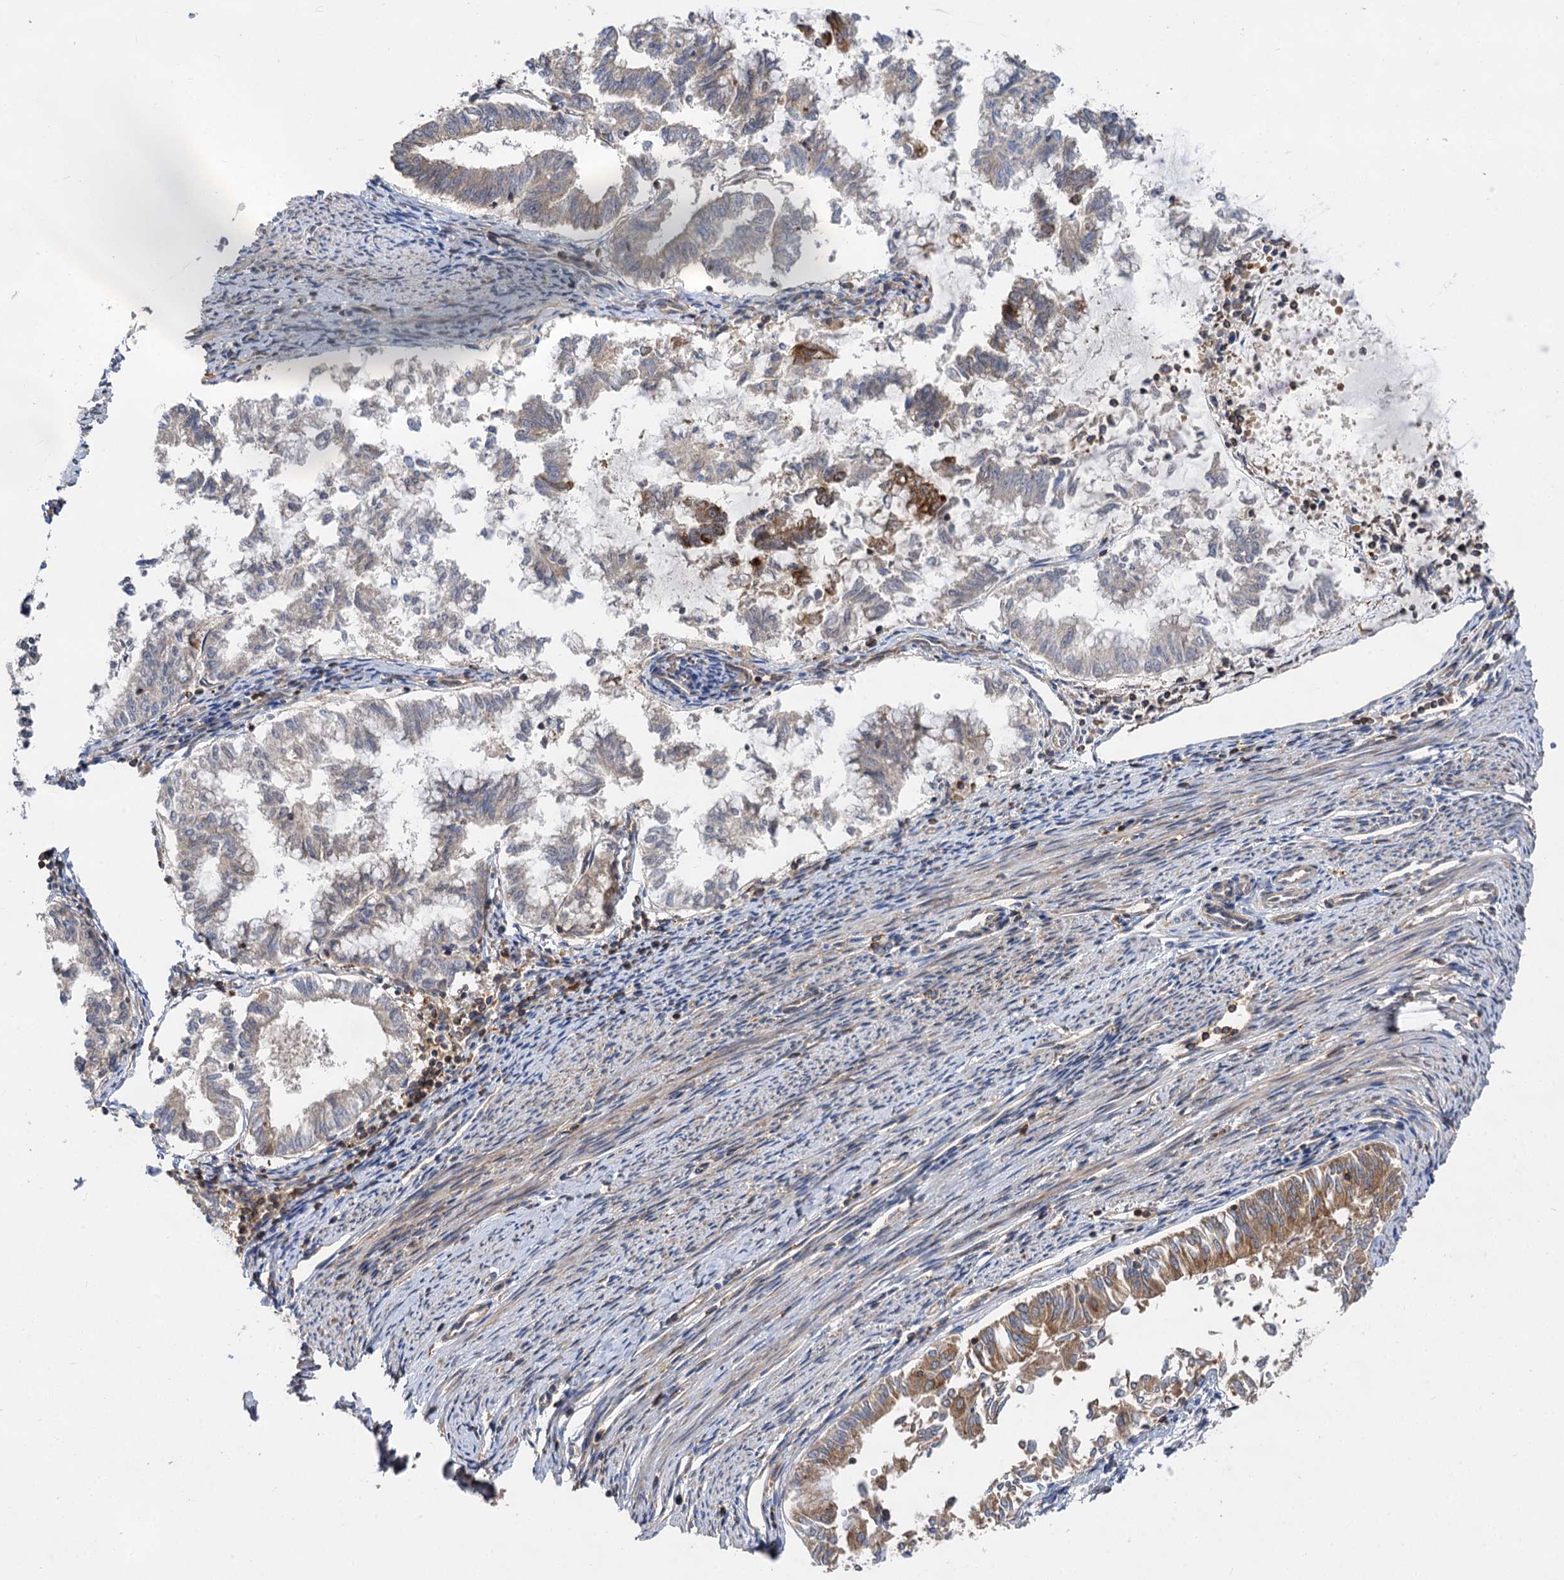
{"staining": {"intensity": "moderate", "quantity": "<25%", "location": "cytoplasmic/membranous"}, "tissue": "endometrial cancer", "cell_type": "Tumor cells", "image_type": "cancer", "snomed": [{"axis": "morphology", "description": "Adenocarcinoma, NOS"}, {"axis": "topography", "description": "Endometrium"}], "caption": "The micrograph displays staining of endometrial adenocarcinoma, revealing moderate cytoplasmic/membranous protein staining (brown color) within tumor cells.", "gene": "PACS1", "patient": {"sex": "female", "age": 79}}